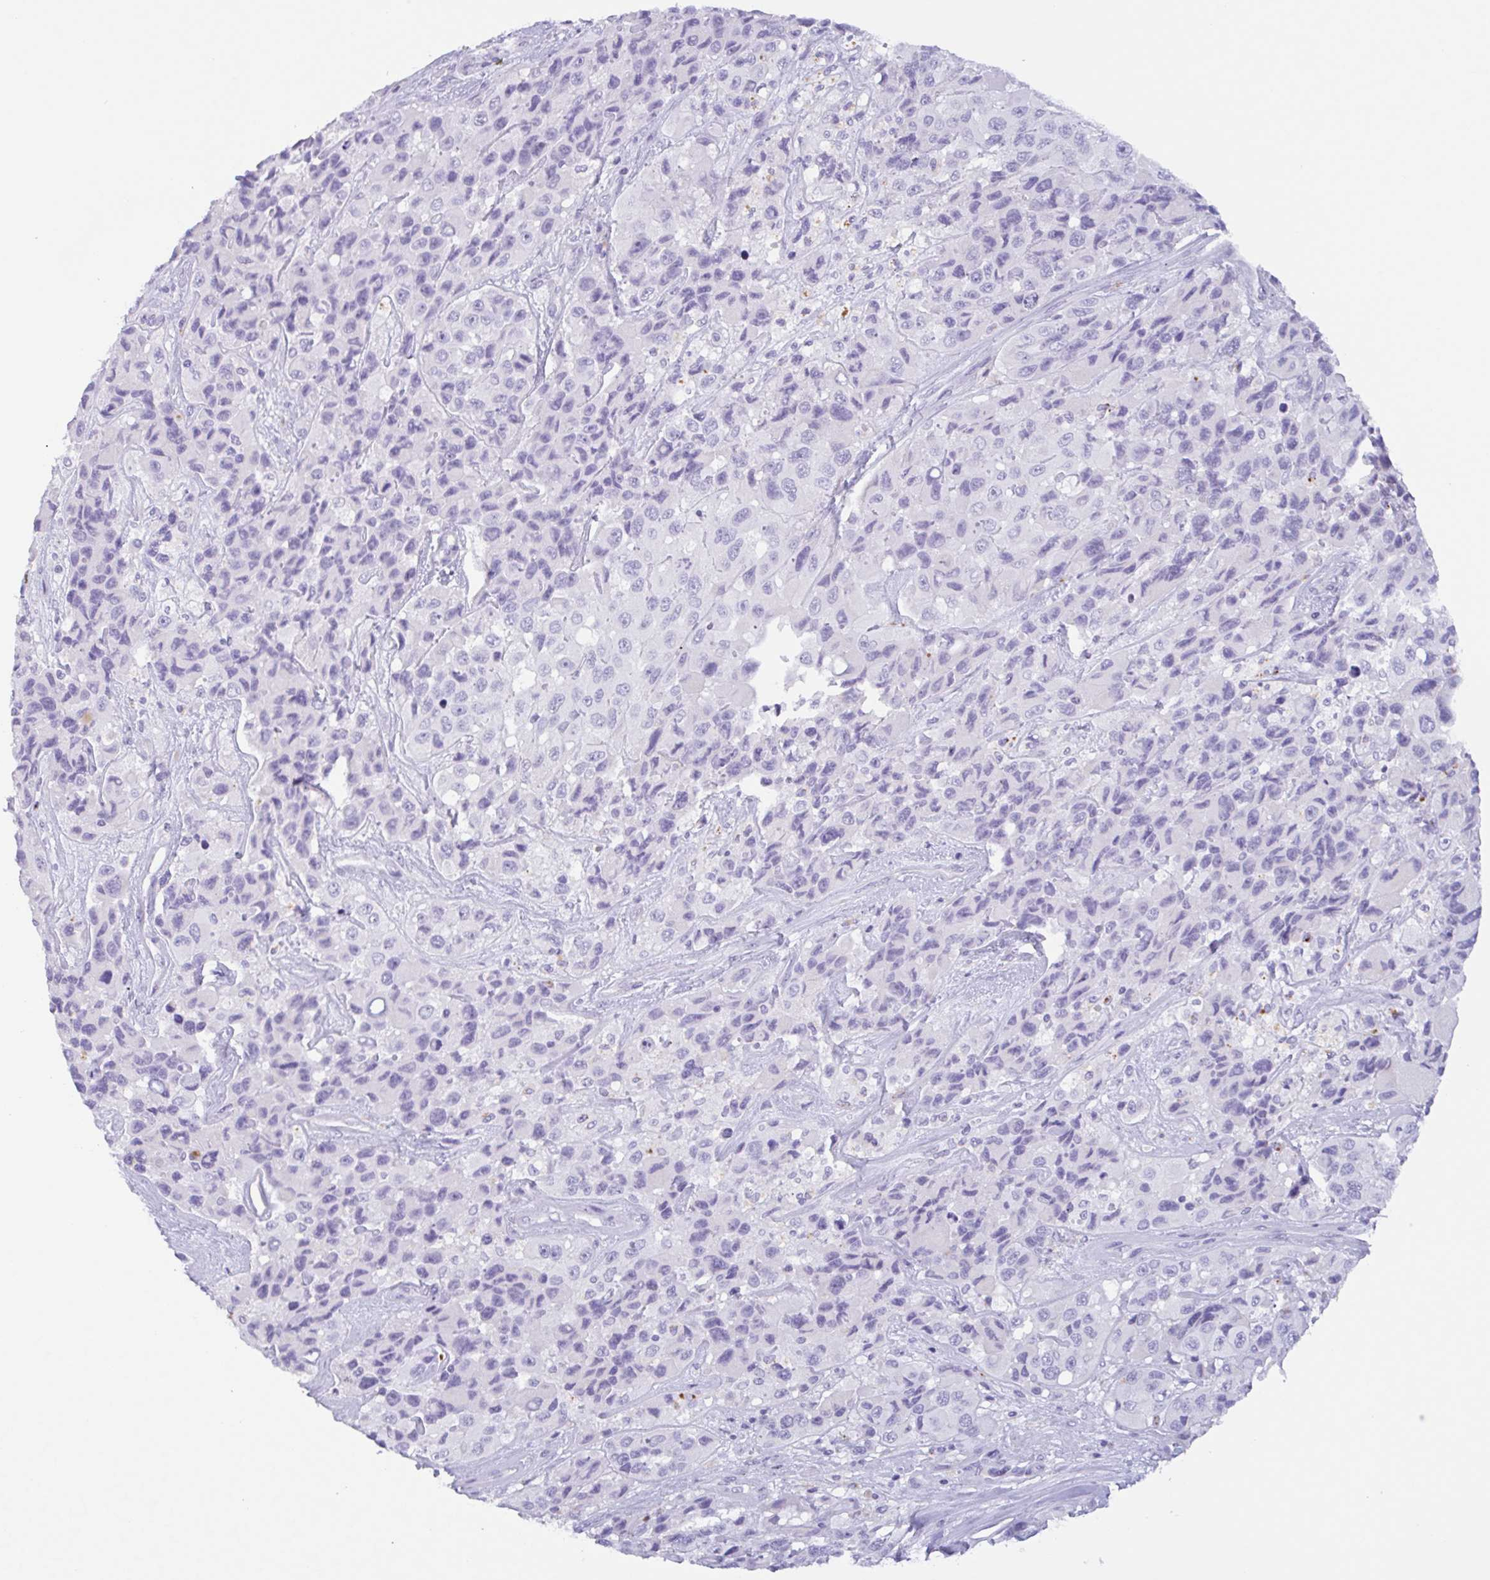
{"staining": {"intensity": "negative", "quantity": "none", "location": "none"}, "tissue": "melanoma", "cell_type": "Tumor cells", "image_type": "cancer", "snomed": [{"axis": "morphology", "description": "Malignant melanoma, Metastatic site"}, {"axis": "topography", "description": "Lymph node"}], "caption": "Image shows no protein staining in tumor cells of melanoma tissue.", "gene": "DTWD2", "patient": {"sex": "female", "age": 65}}